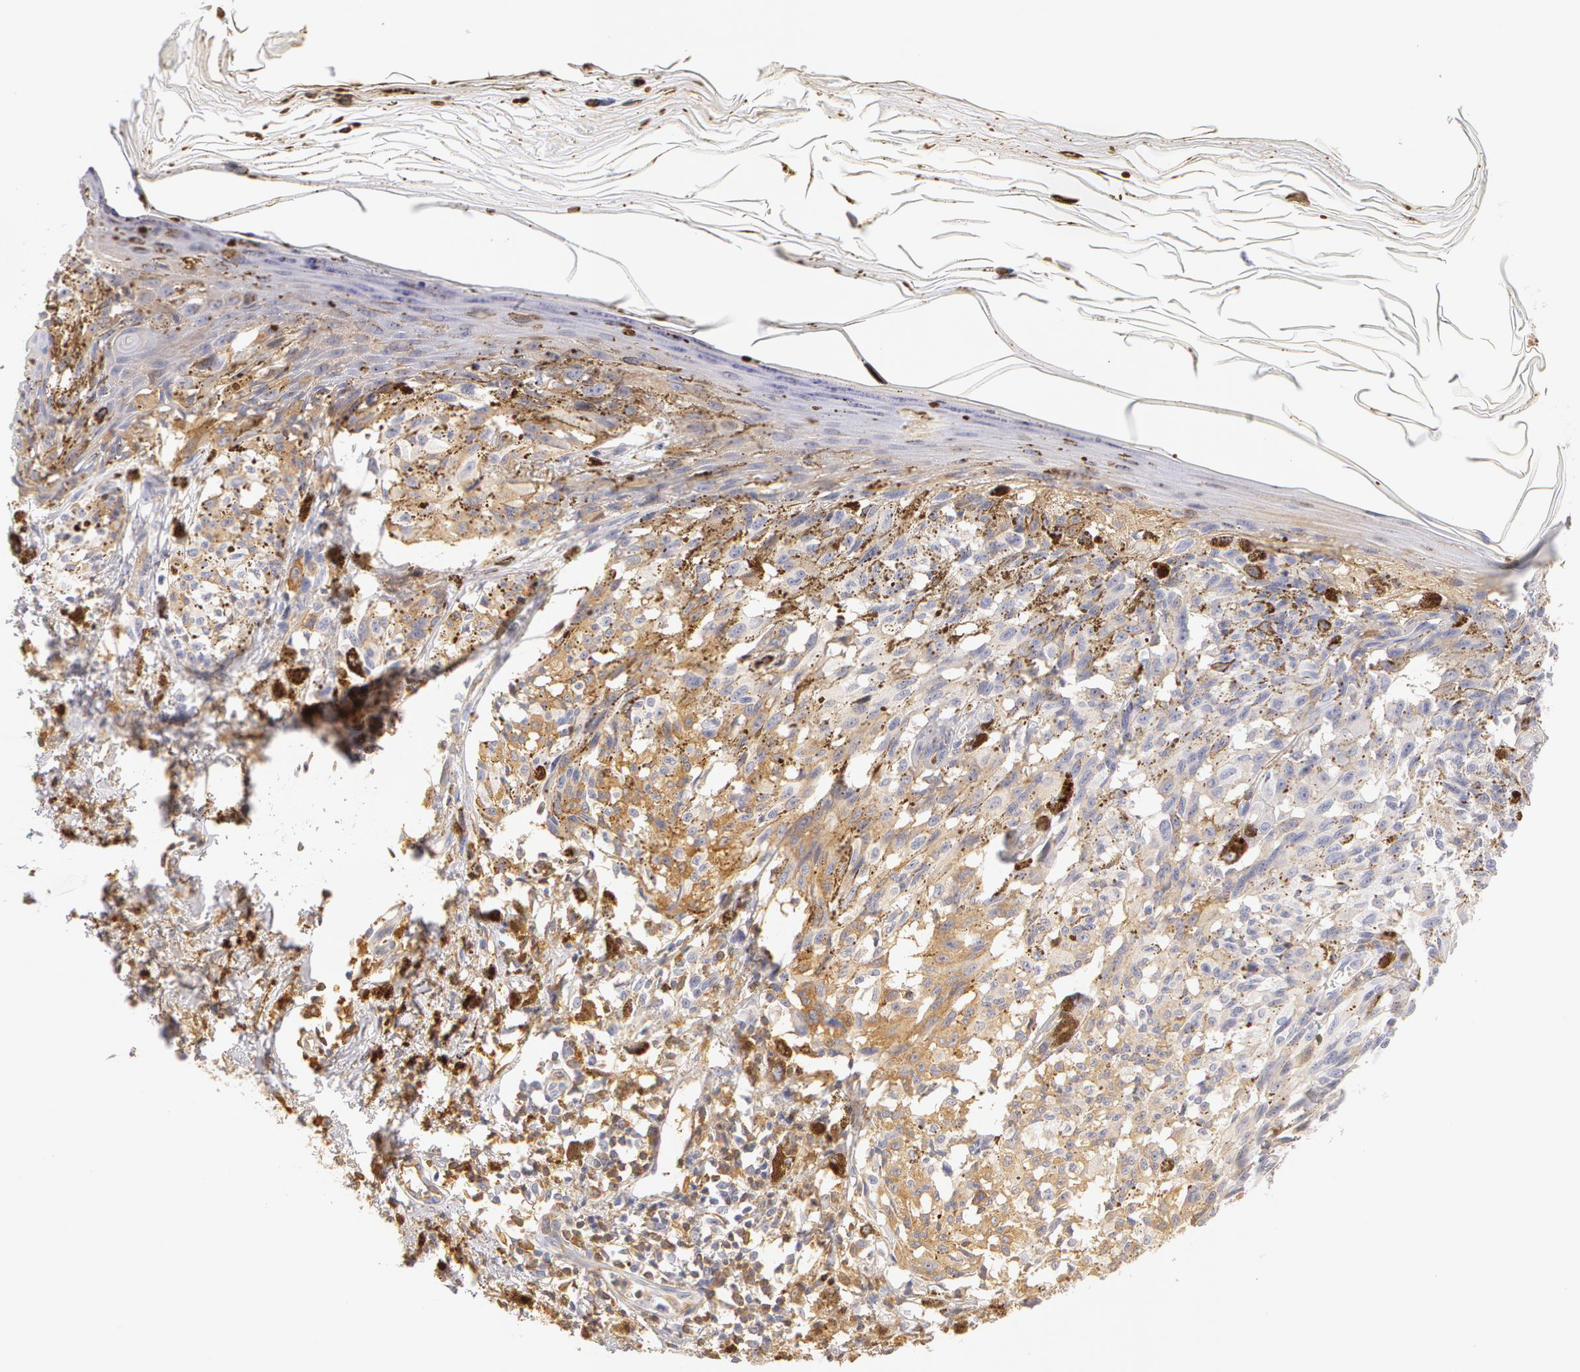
{"staining": {"intensity": "negative", "quantity": "none", "location": "none"}, "tissue": "melanoma", "cell_type": "Tumor cells", "image_type": "cancer", "snomed": [{"axis": "morphology", "description": "Malignant melanoma, NOS"}, {"axis": "topography", "description": "Skin"}], "caption": "Tumor cells are negative for brown protein staining in malignant melanoma.", "gene": "AHSG", "patient": {"sex": "female", "age": 72}}